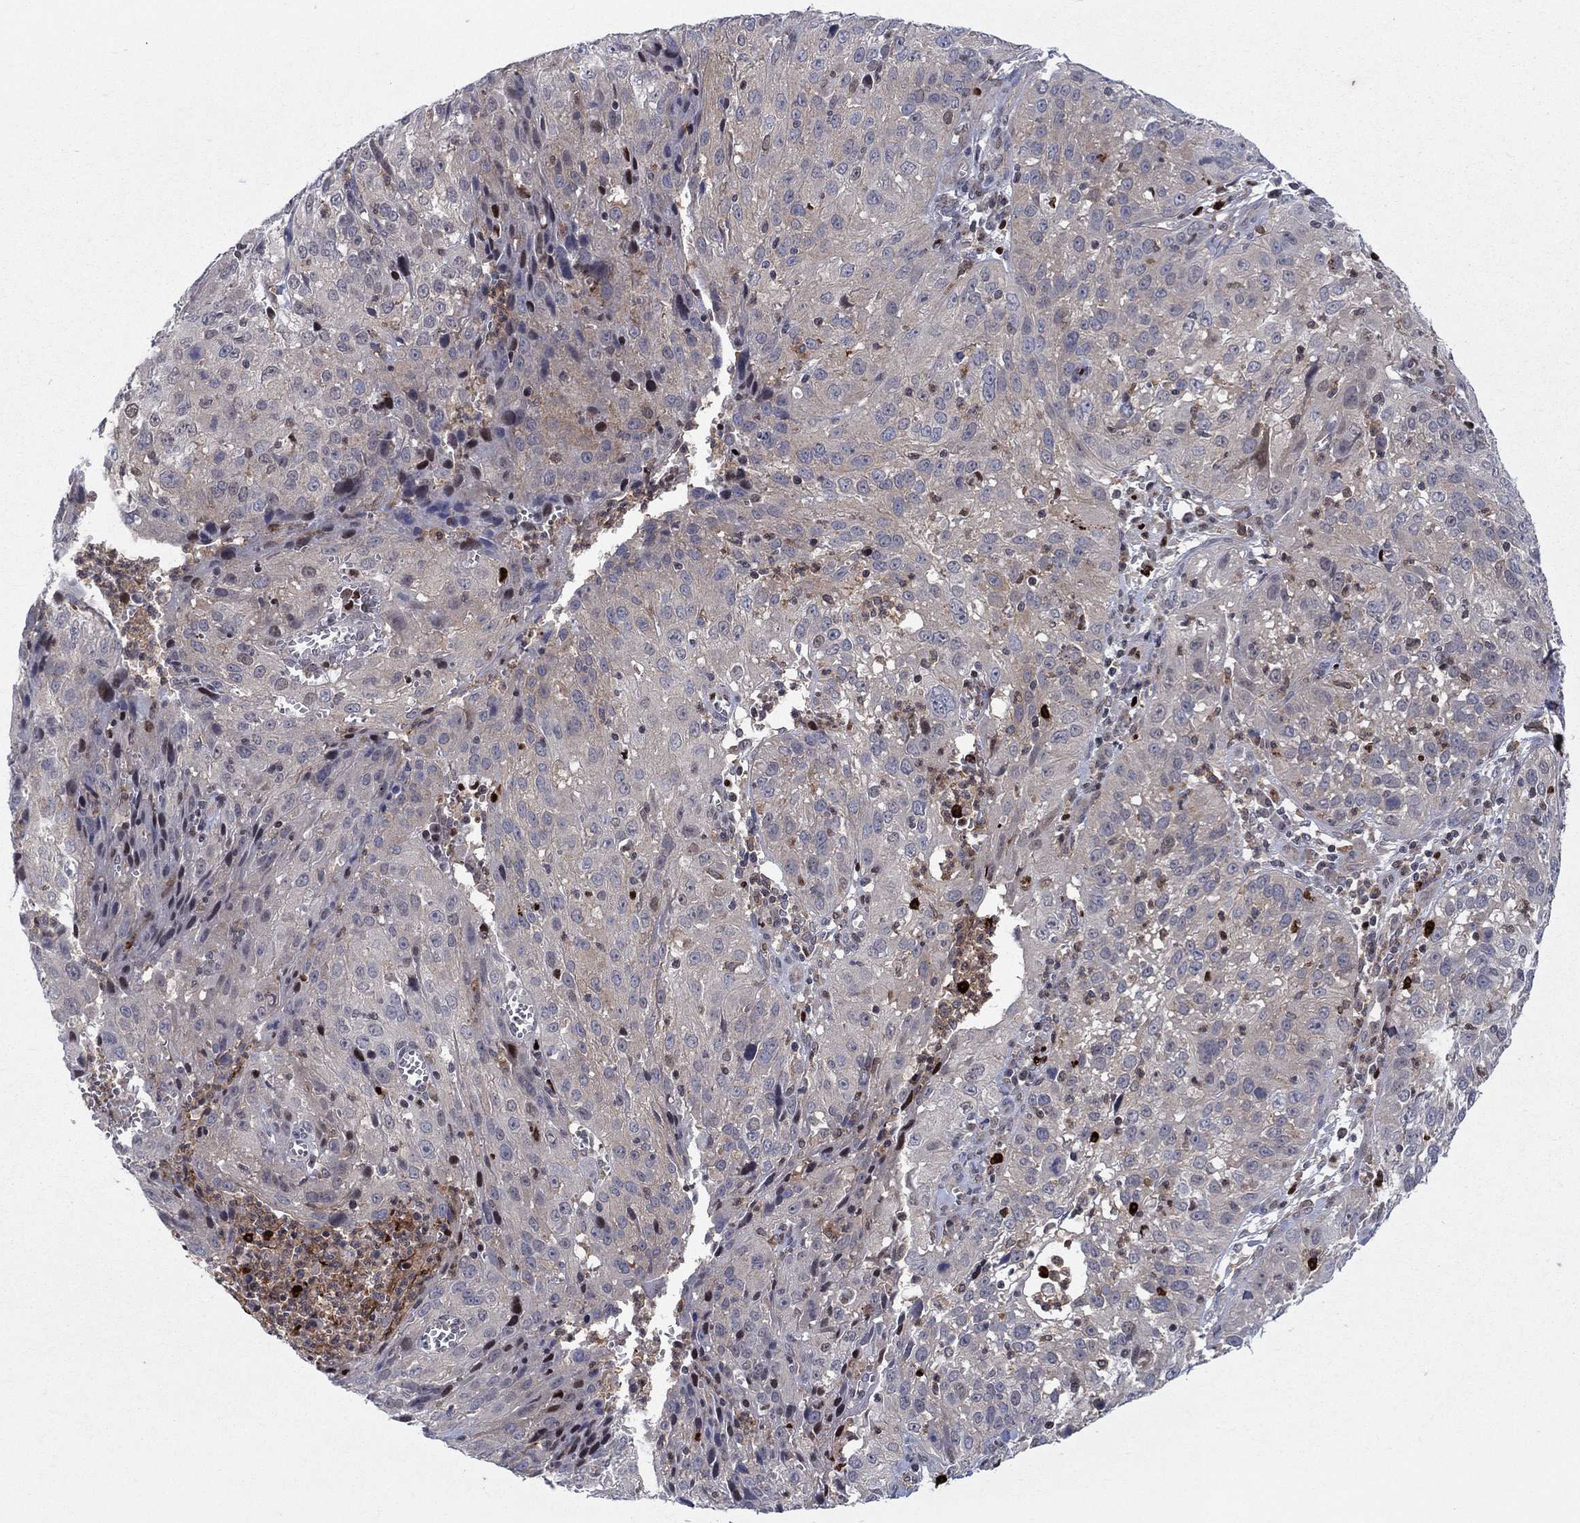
{"staining": {"intensity": "moderate", "quantity": "<25%", "location": "nuclear"}, "tissue": "cervical cancer", "cell_type": "Tumor cells", "image_type": "cancer", "snomed": [{"axis": "morphology", "description": "Squamous cell carcinoma, NOS"}, {"axis": "topography", "description": "Cervix"}], "caption": "Tumor cells demonstrate low levels of moderate nuclear positivity in approximately <25% of cells in cervical cancer (squamous cell carcinoma).", "gene": "ZNHIT3", "patient": {"sex": "female", "age": 32}}